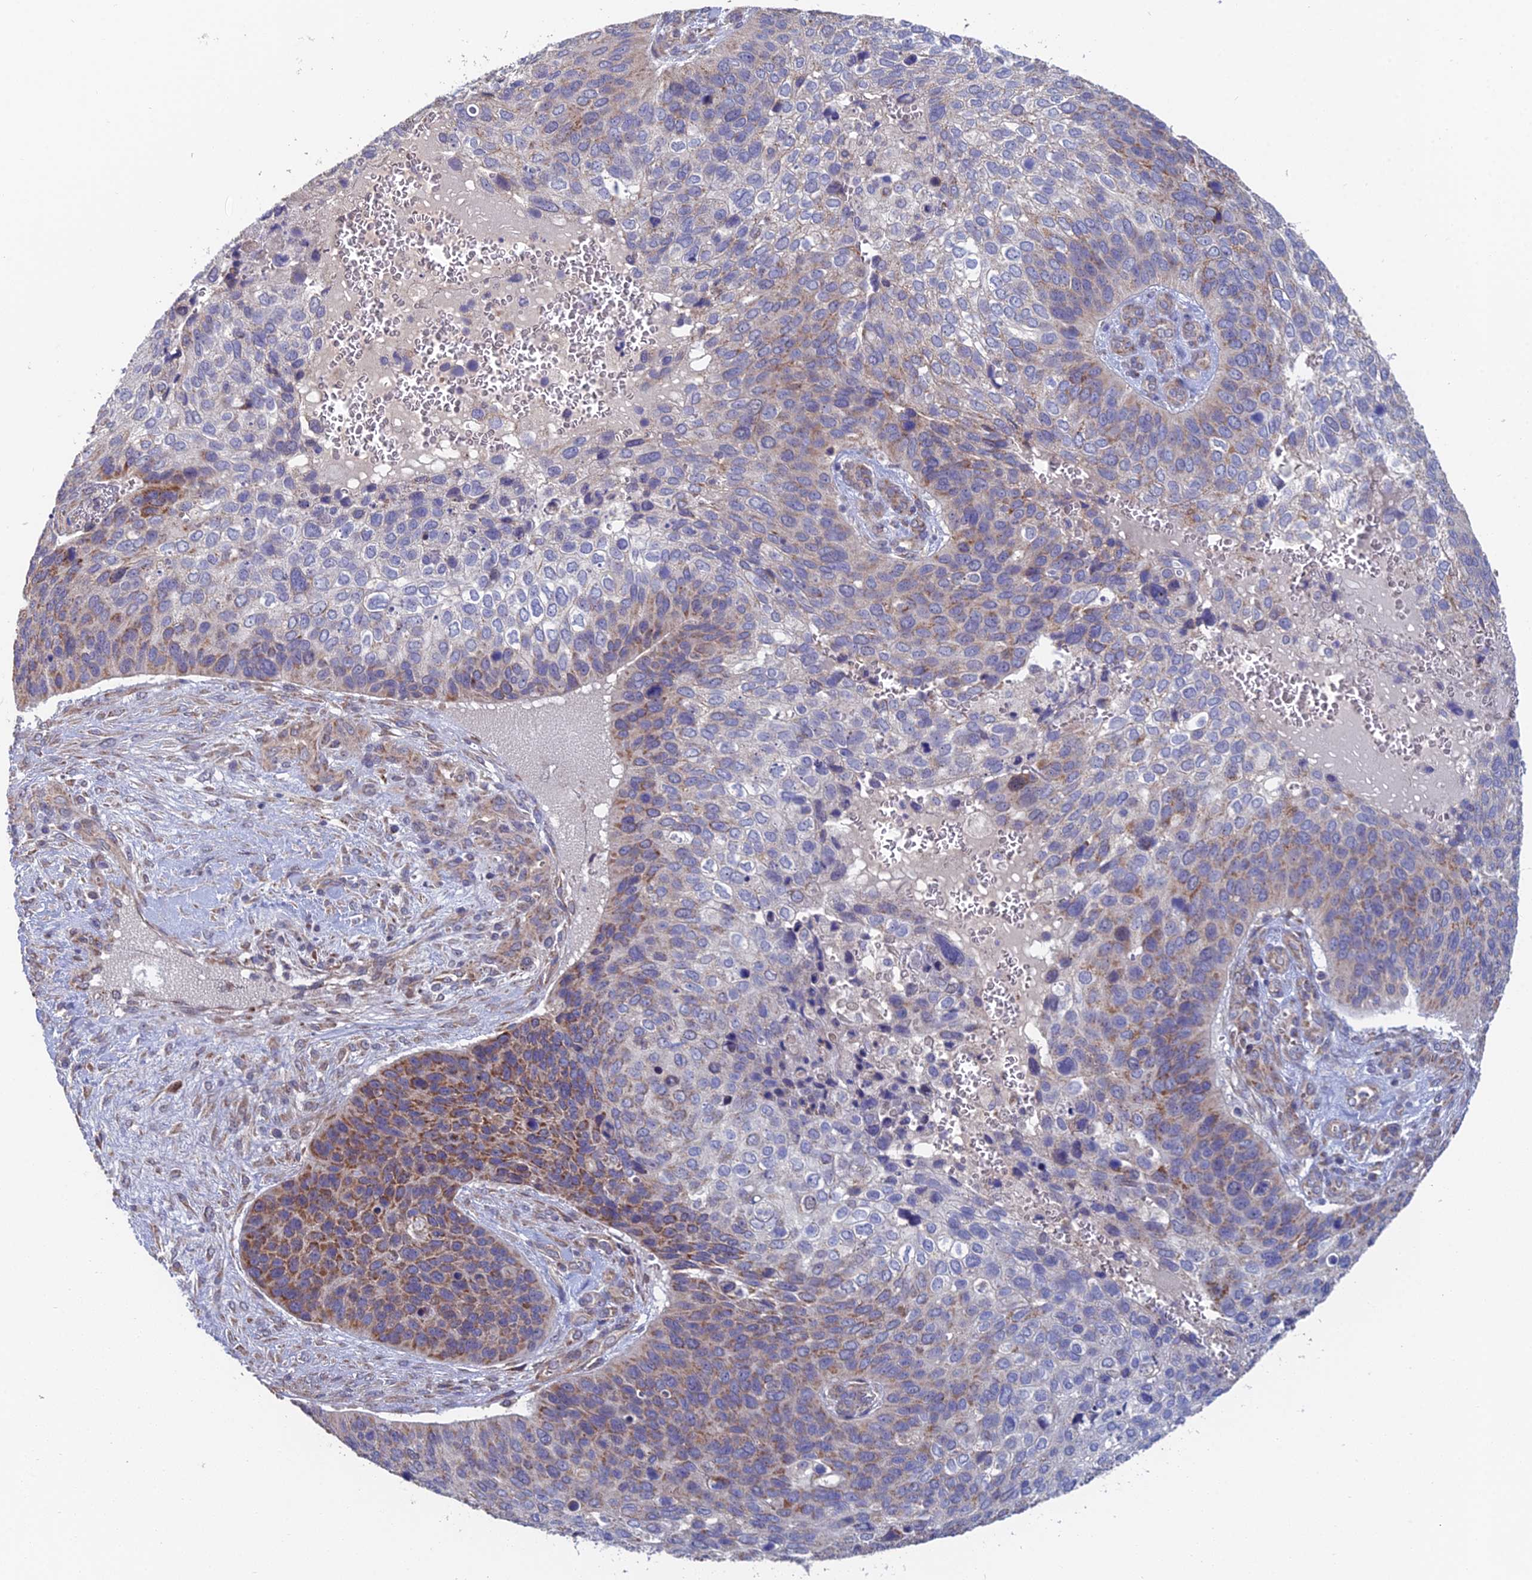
{"staining": {"intensity": "moderate", "quantity": "<25%", "location": "cytoplasmic/membranous"}, "tissue": "skin cancer", "cell_type": "Tumor cells", "image_type": "cancer", "snomed": [{"axis": "morphology", "description": "Basal cell carcinoma"}, {"axis": "topography", "description": "Skin"}], "caption": "Skin cancer (basal cell carcinoma) tissue displays moderate cytoplasmic/membranous expression in approximately <25% of tumor cells, visualized by immunohistochemistry.", "gene": "ECSIT", "patient": {"sex": "female", "age": 74}}